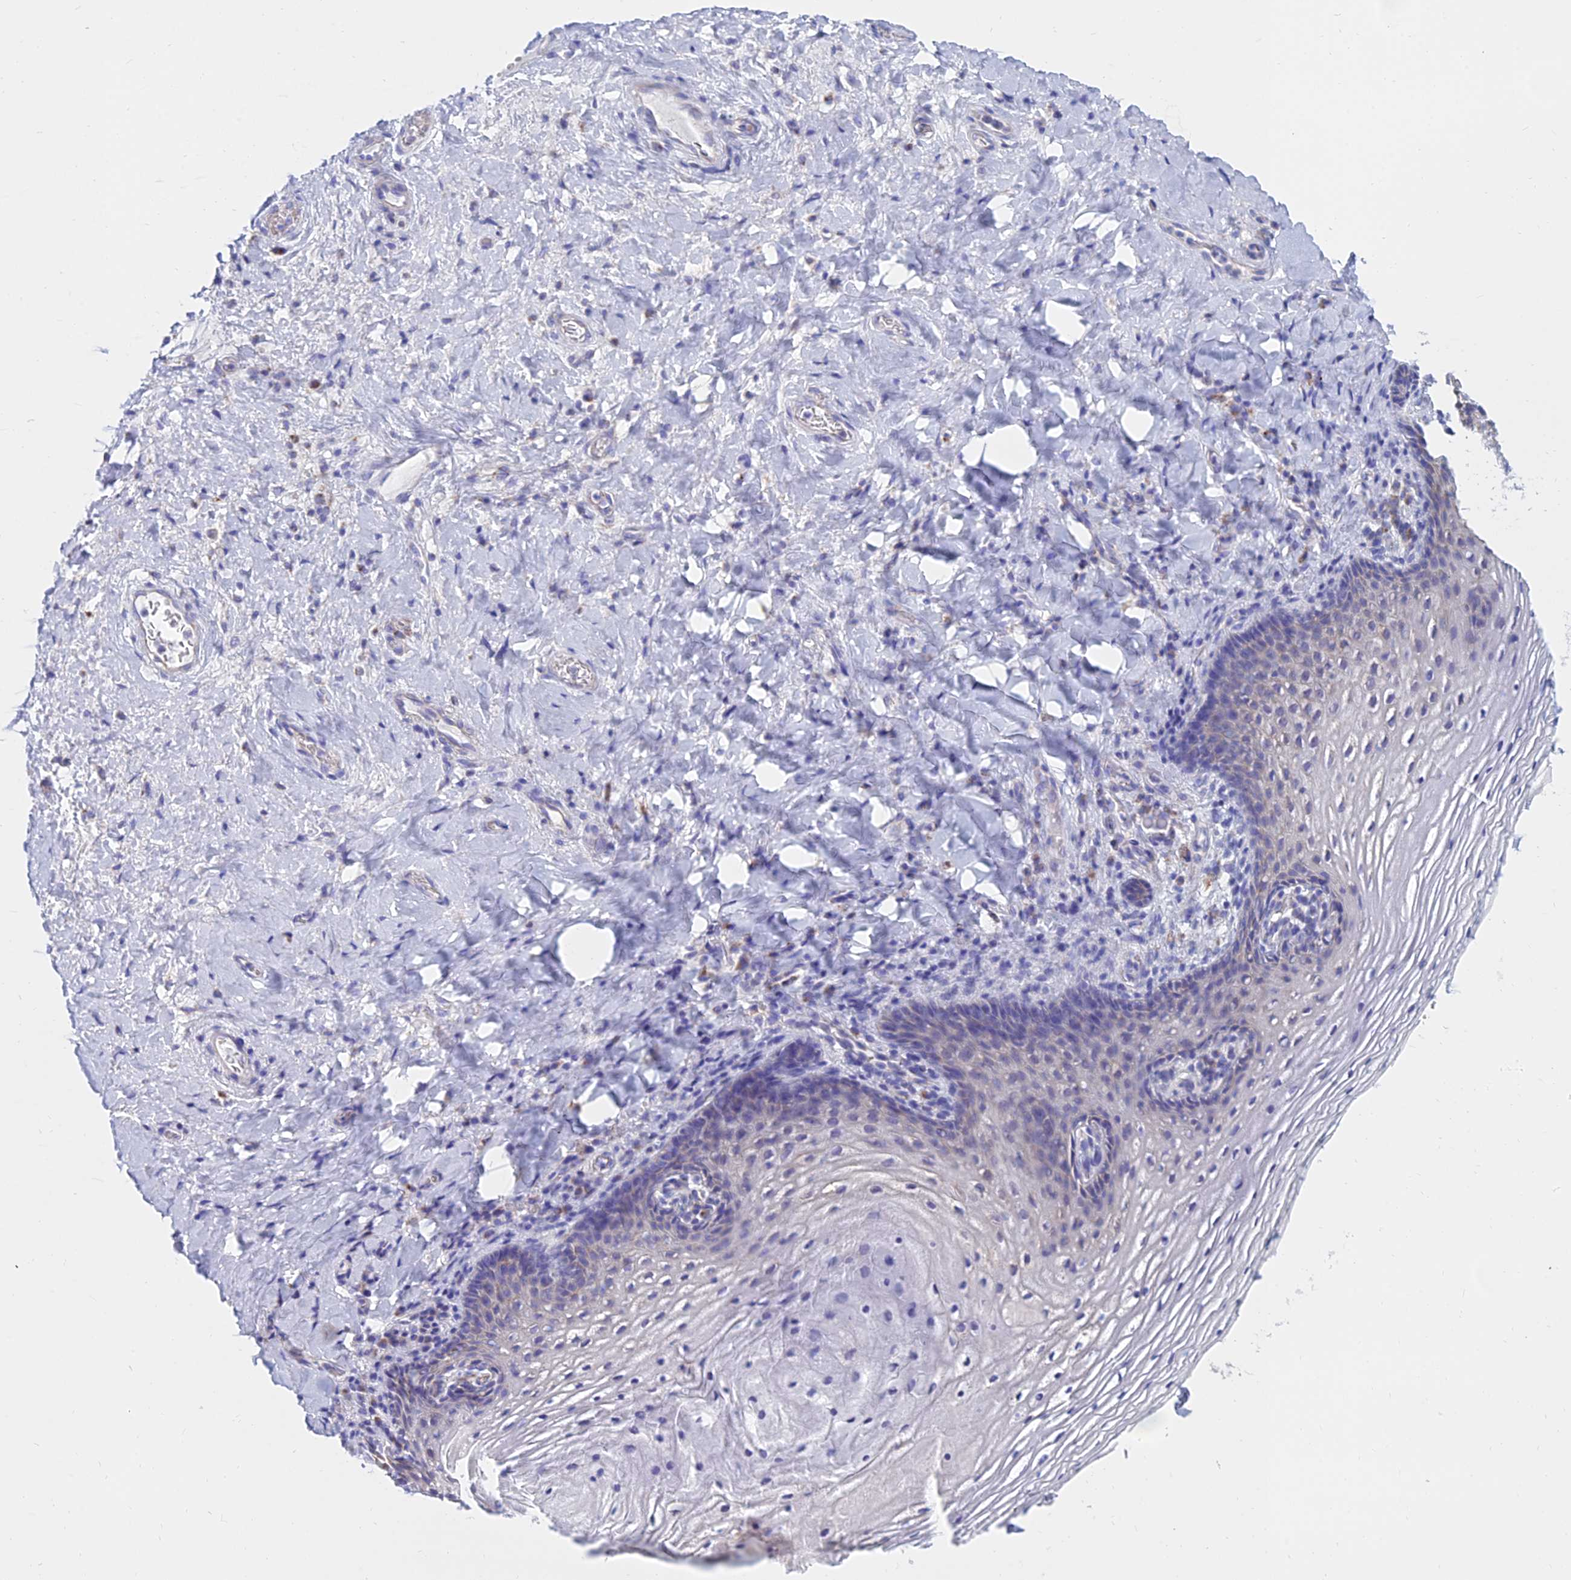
{"staining": {"intensity": "negative", "quantity": "none", "location": "none"}, "tissue": "vagina", "cell_type": "Squamous epithelial cells", "image_type": "normal", "snomed": [{"axis": "morphology", "description": "Normal tissue, NOS"}, {"axis": "topography", "description": "Vagina"}], "caption": "Protein analysis of benign vagina displays no significant staining in squamous epithelial cells.", "gene": "MGST1", "patient": {"sex": "female", "age": 60}}